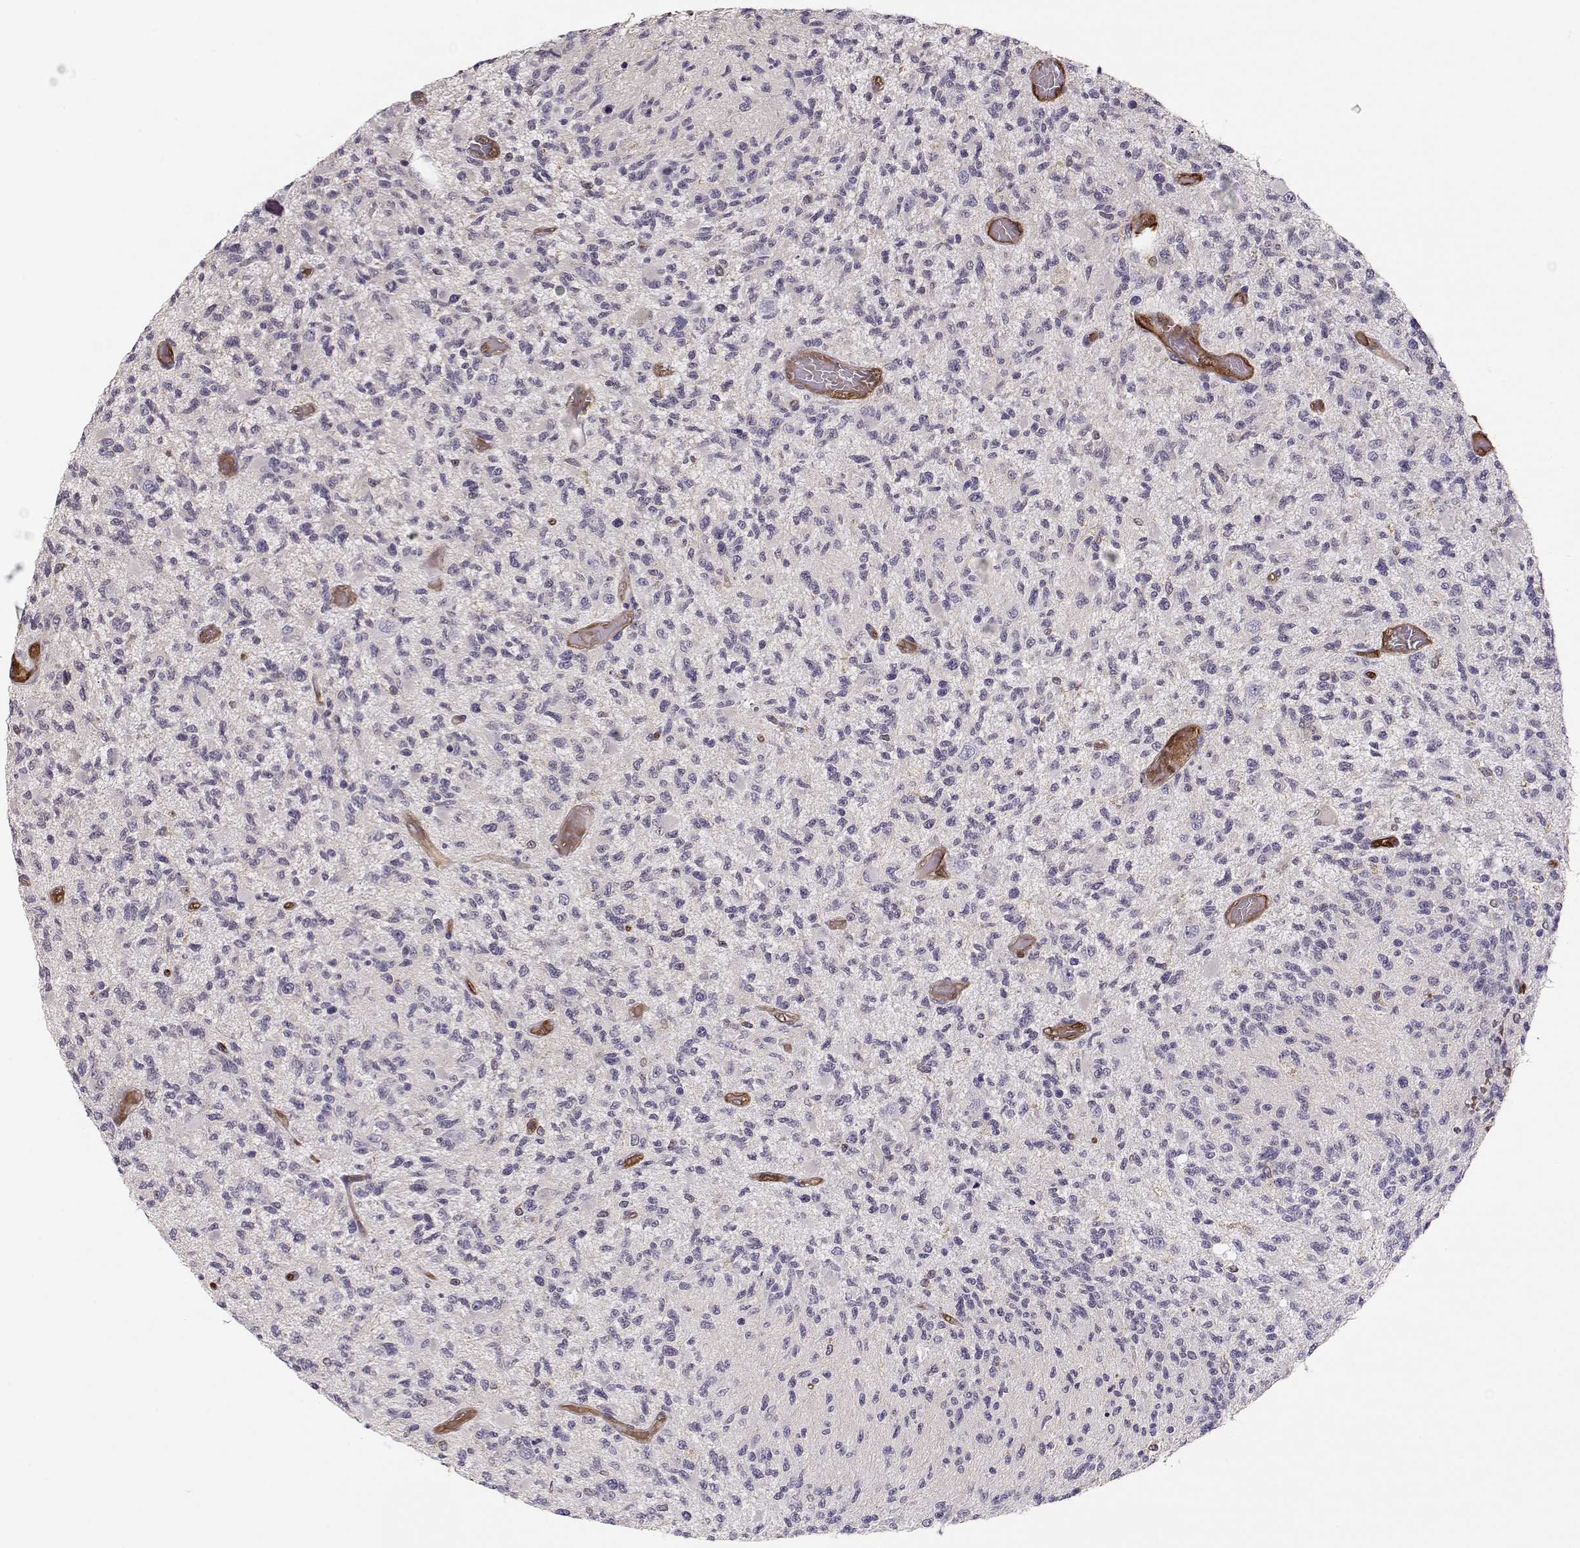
{"staining": {"intensity": "negative", "quantity": "none", "location": "none"}, "tissue": "glioma", "cell_type": "Tumor cells", "image_type": "cancer", "snomed": [{"axis": "morphology", "description": "Glioma, malignant, High grade"}, {"axis": "topography", "description": "Brain"}], "caption": "The IHC image has no significant staining in tumor cells of malignant glioma (high-grade) tissue. The staining was performed using DAB to visualize the protein expression in brown, while the nuclei were stained in blue with hematoxylin (Magnification: 20x).", "gene": "PNP", "patient": {"sex": "female", "age": 63}}